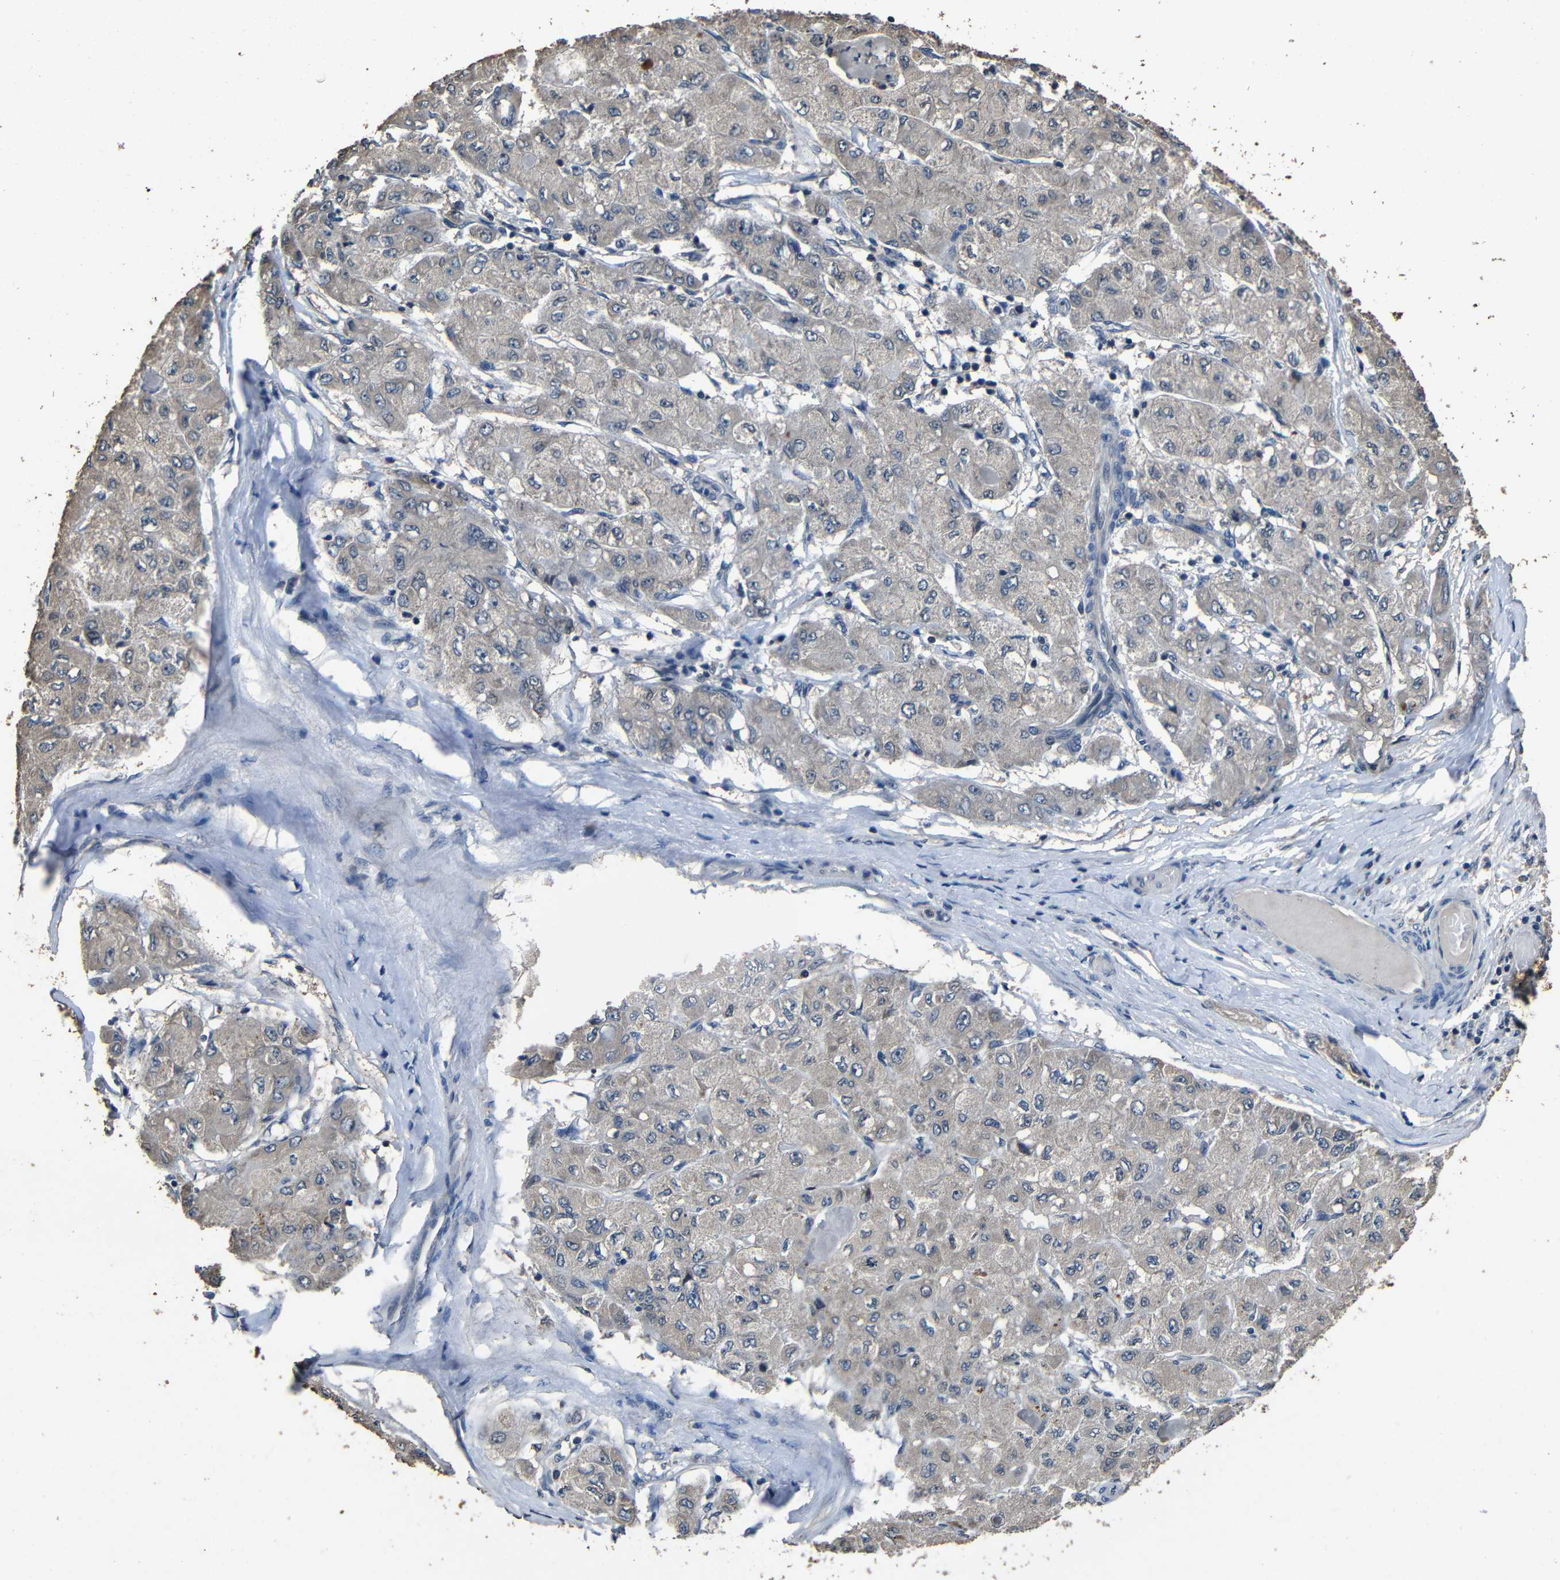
{"staining": {"intensity": "weak", "quantity": "<25%", "location": "cytoplasmic/membranous"}, "tissue": "liver cancer", "cell_type": "Tumor cells", "image_type": "cancer", "snomed": [{"axis": "morphology", "description": "Carcinoma, Hepatocellular, NOS"}, {"axis": "topography", "description": "Liver"}], "caption": "This image is of liver cancer (hepatocellular carcinoma) stained with IHC to label a protein in brown with the nuclei are counter-stained blue. There is no expression in tumor cells.", "gene": "C6orf89", "patient": {"sex": "male", "age": 80}}